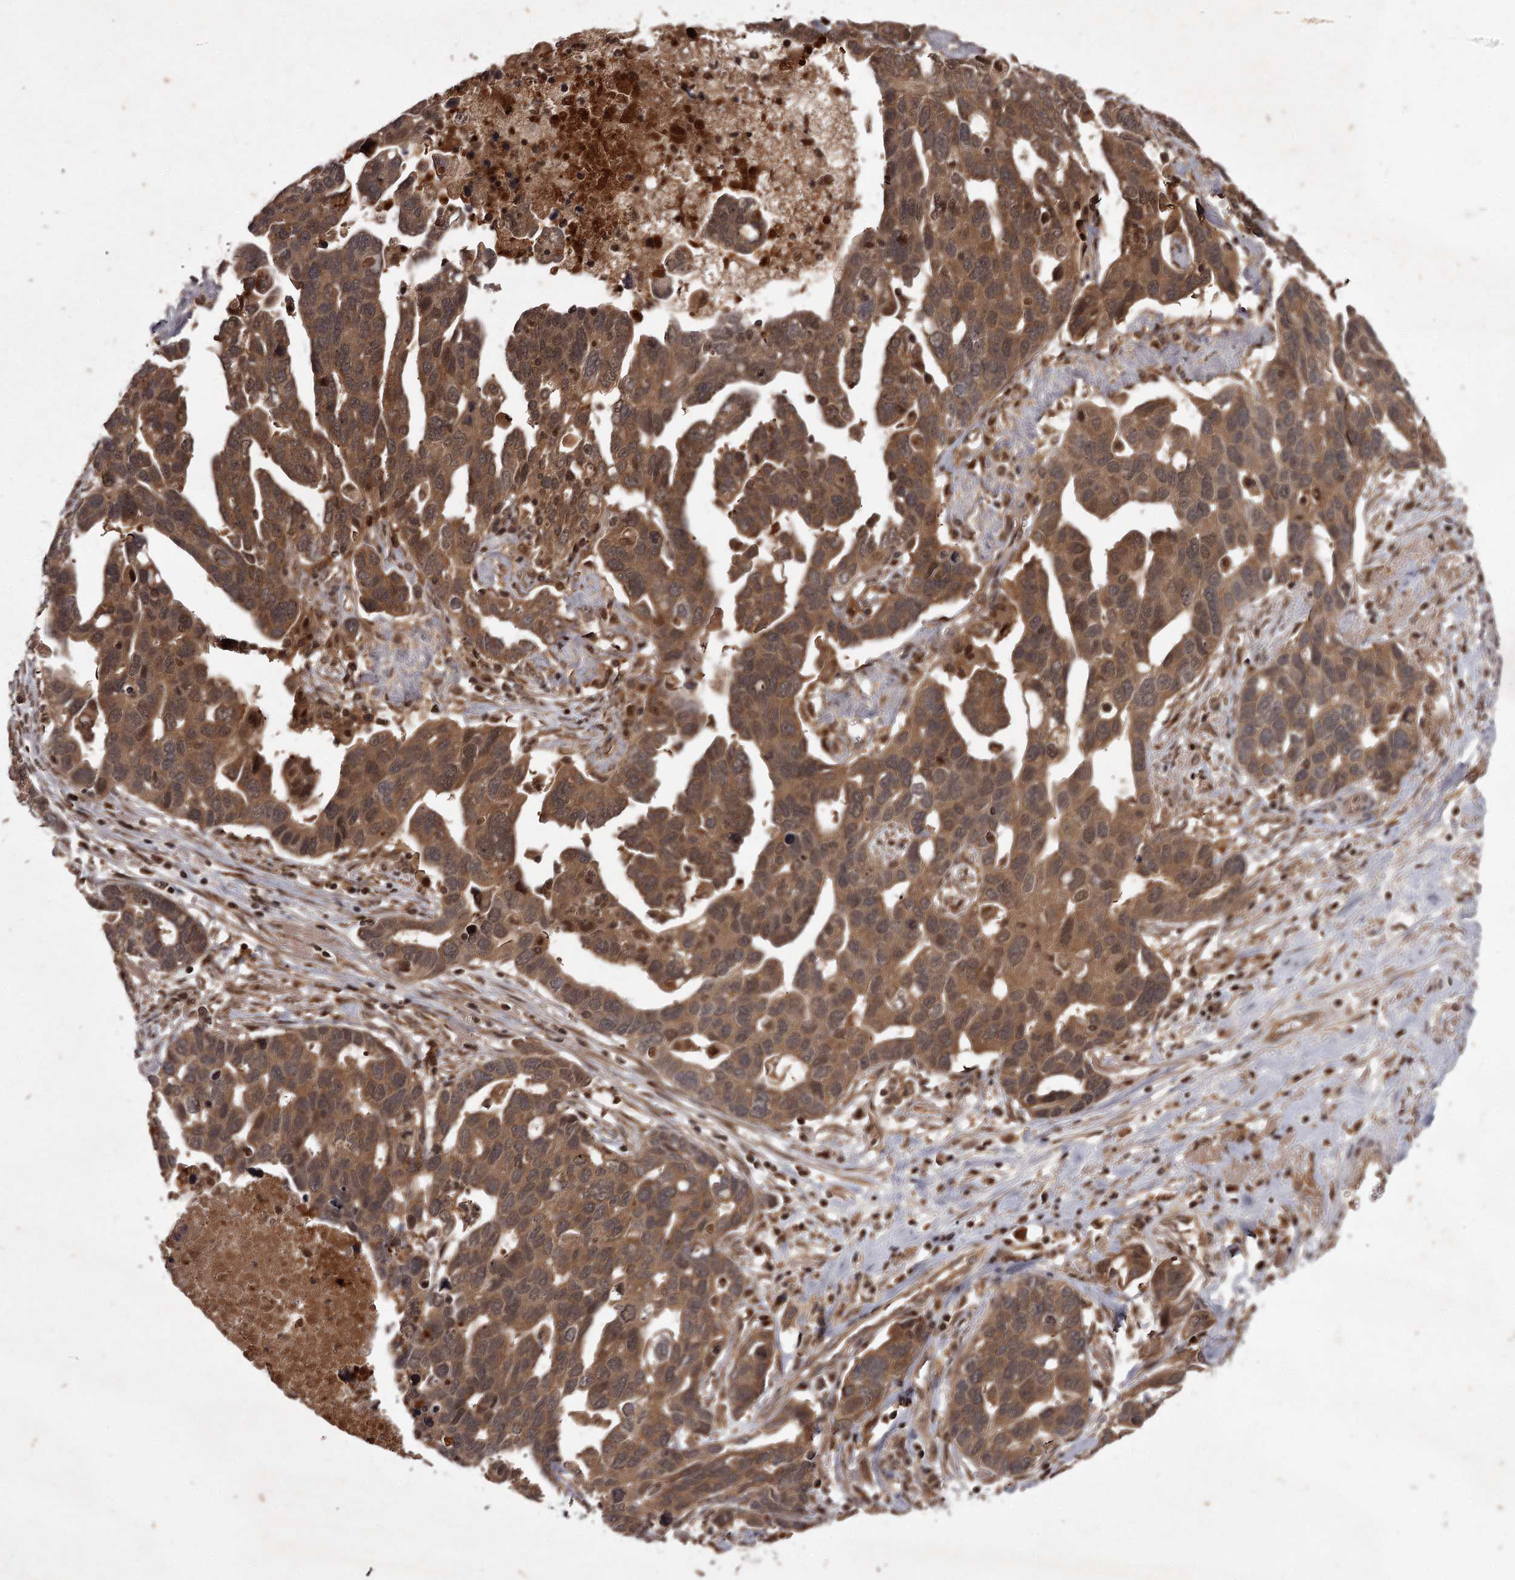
{"staining": {"intensity": "moderate", "quantity": ">75%", "location": "cytoplasmic/membranous"}, "tissue": "ovarian cancer", "cell_type": "Tumor cells", "image_type": "cancer", "snomed": [{"axis": "morphology", "description": "Cystadenocarcinoma, serous, NOS"}, {"axis": "topography", "description": "Ovary"}], "caption": "Moderate cytoplasmic/membranous protein staining is appreciated in approximately >75% of tumor cells in serous cystadenocarcinoma (ovarian).", "gene": "TBC1D23", "patient": {"sex": "female", "age": 54}}